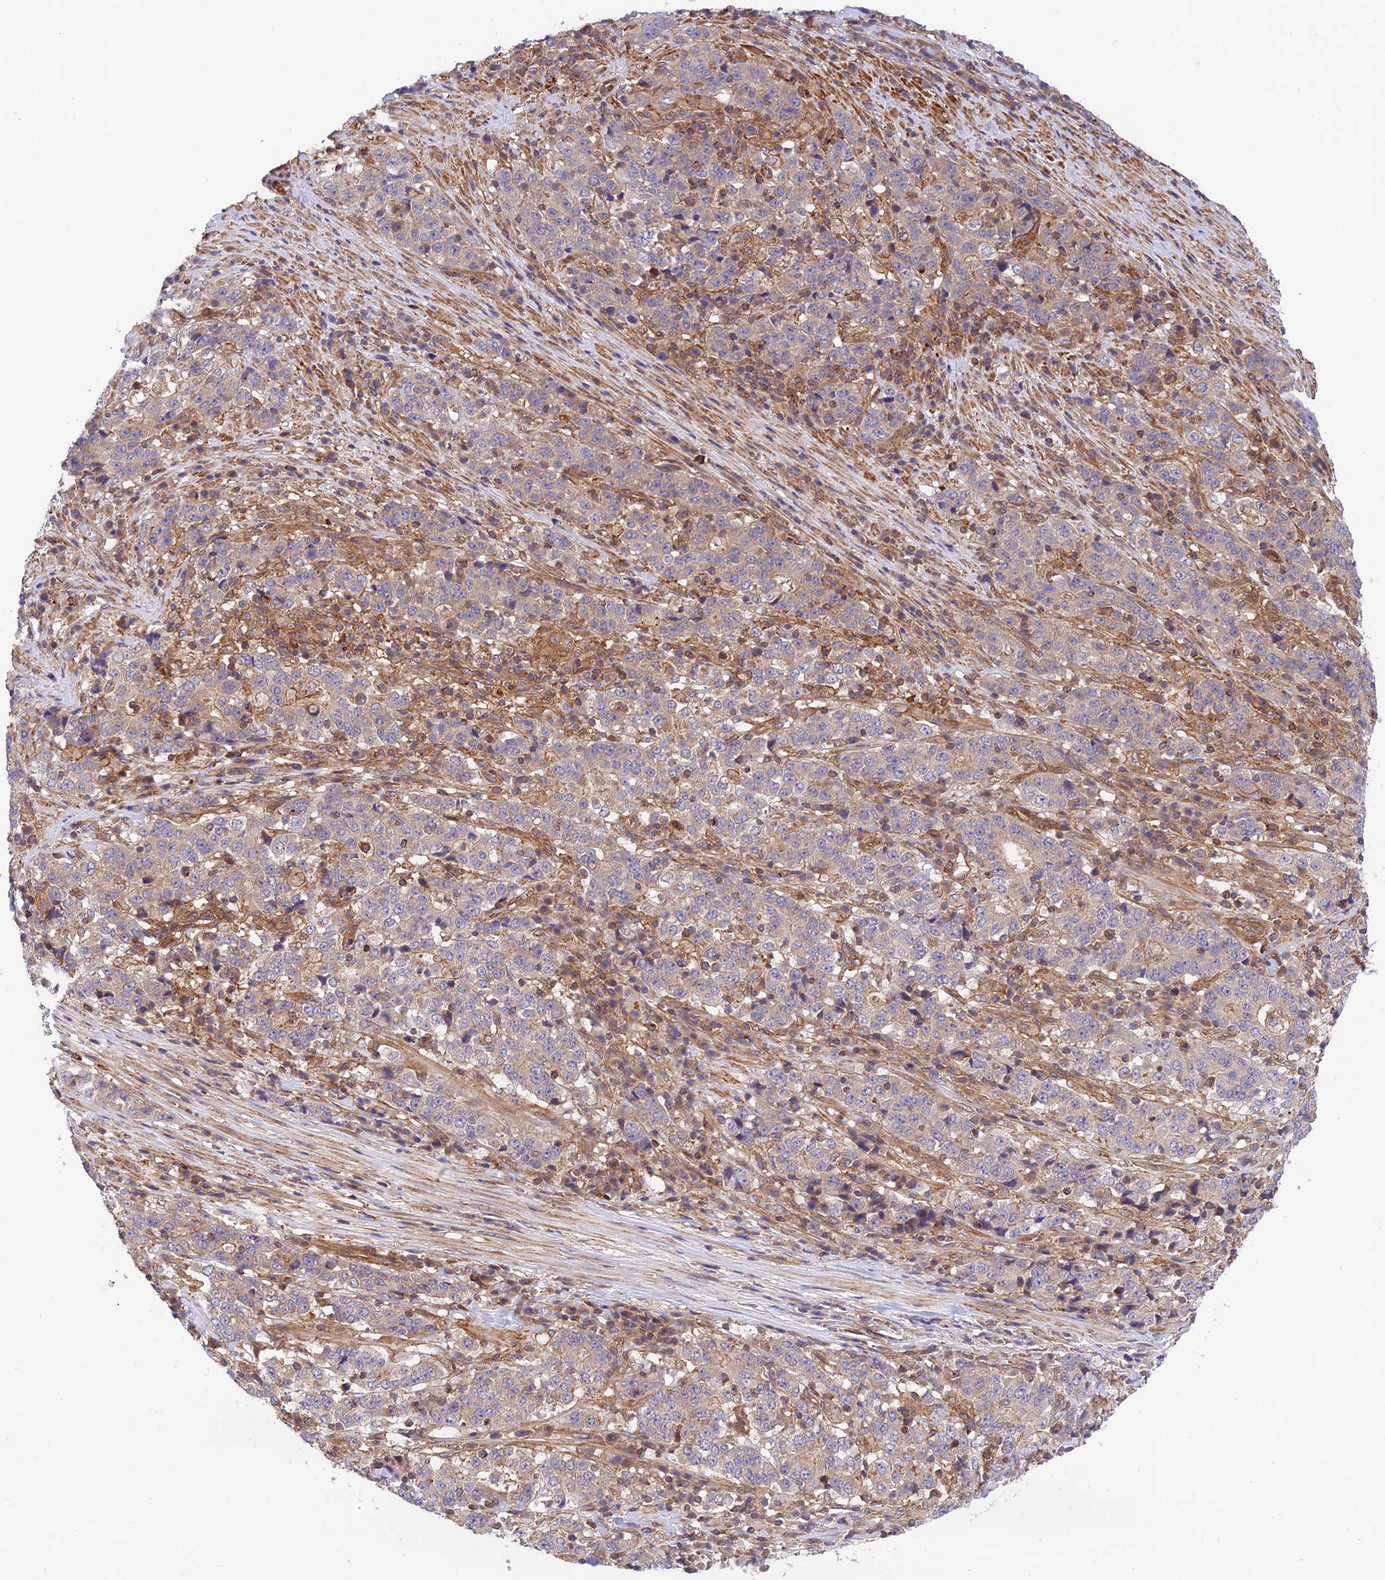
{"staining": {"intensity": "weak", "quantity": "25%-75%", "location": "cytoplasmic/membranous"}, "tissue": "stomach cancer", "cell_type": "Tumor cells", "image_type": "cancer", "snomed": [{"axis": "morphology", "description": "Adenocarcinoma, NOS"}, {"axis": "topography", "description": "Stomach"}], "caption": "Stomach cancer stained with a protein marker demonstrates weak staining in tumor cells.", "gene": "EVI5L", "patient": {"sex": "male", "age": 59}}